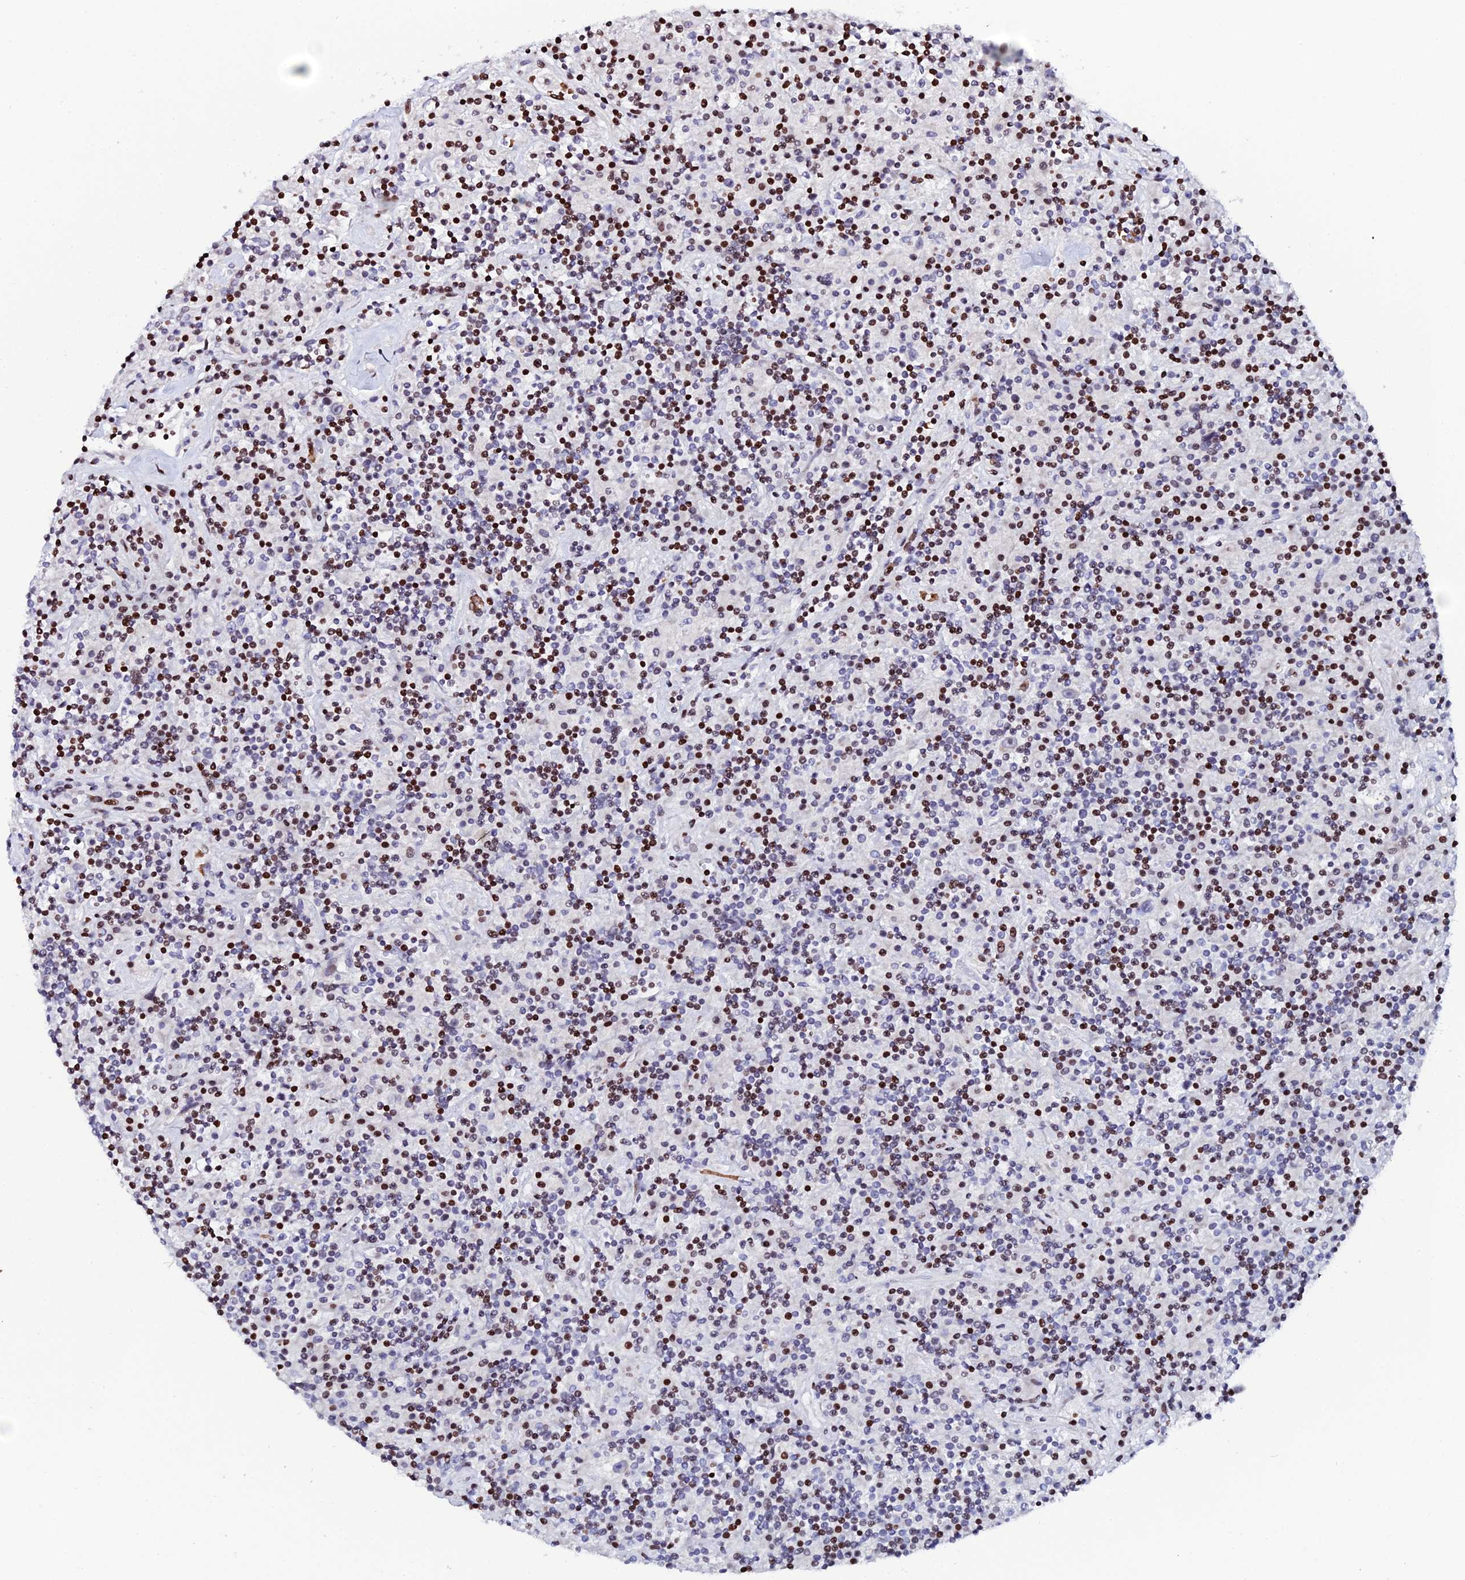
{"staining": {"intensity": "negative", "quantity": "none", "location": "none"}, "tissue": "lymphoma", "cell_type": "Tumor cells", "image_type": "cancer", "snomed": [{"axis": "morphology", "description": "Hodgkin's disease, NOS"}, {"axis": "topography", "description": "Lymph node"}], "caption": "High magnification brightfield microscopy of lymphoma stained with DAB (3,3'-diaminobenzidine) (brown) and counterstained with hematoxylin (blue): tumor cells show no significant expression.", "gene": "MYNN", "patient": {"sex": "male", "age": 70}}